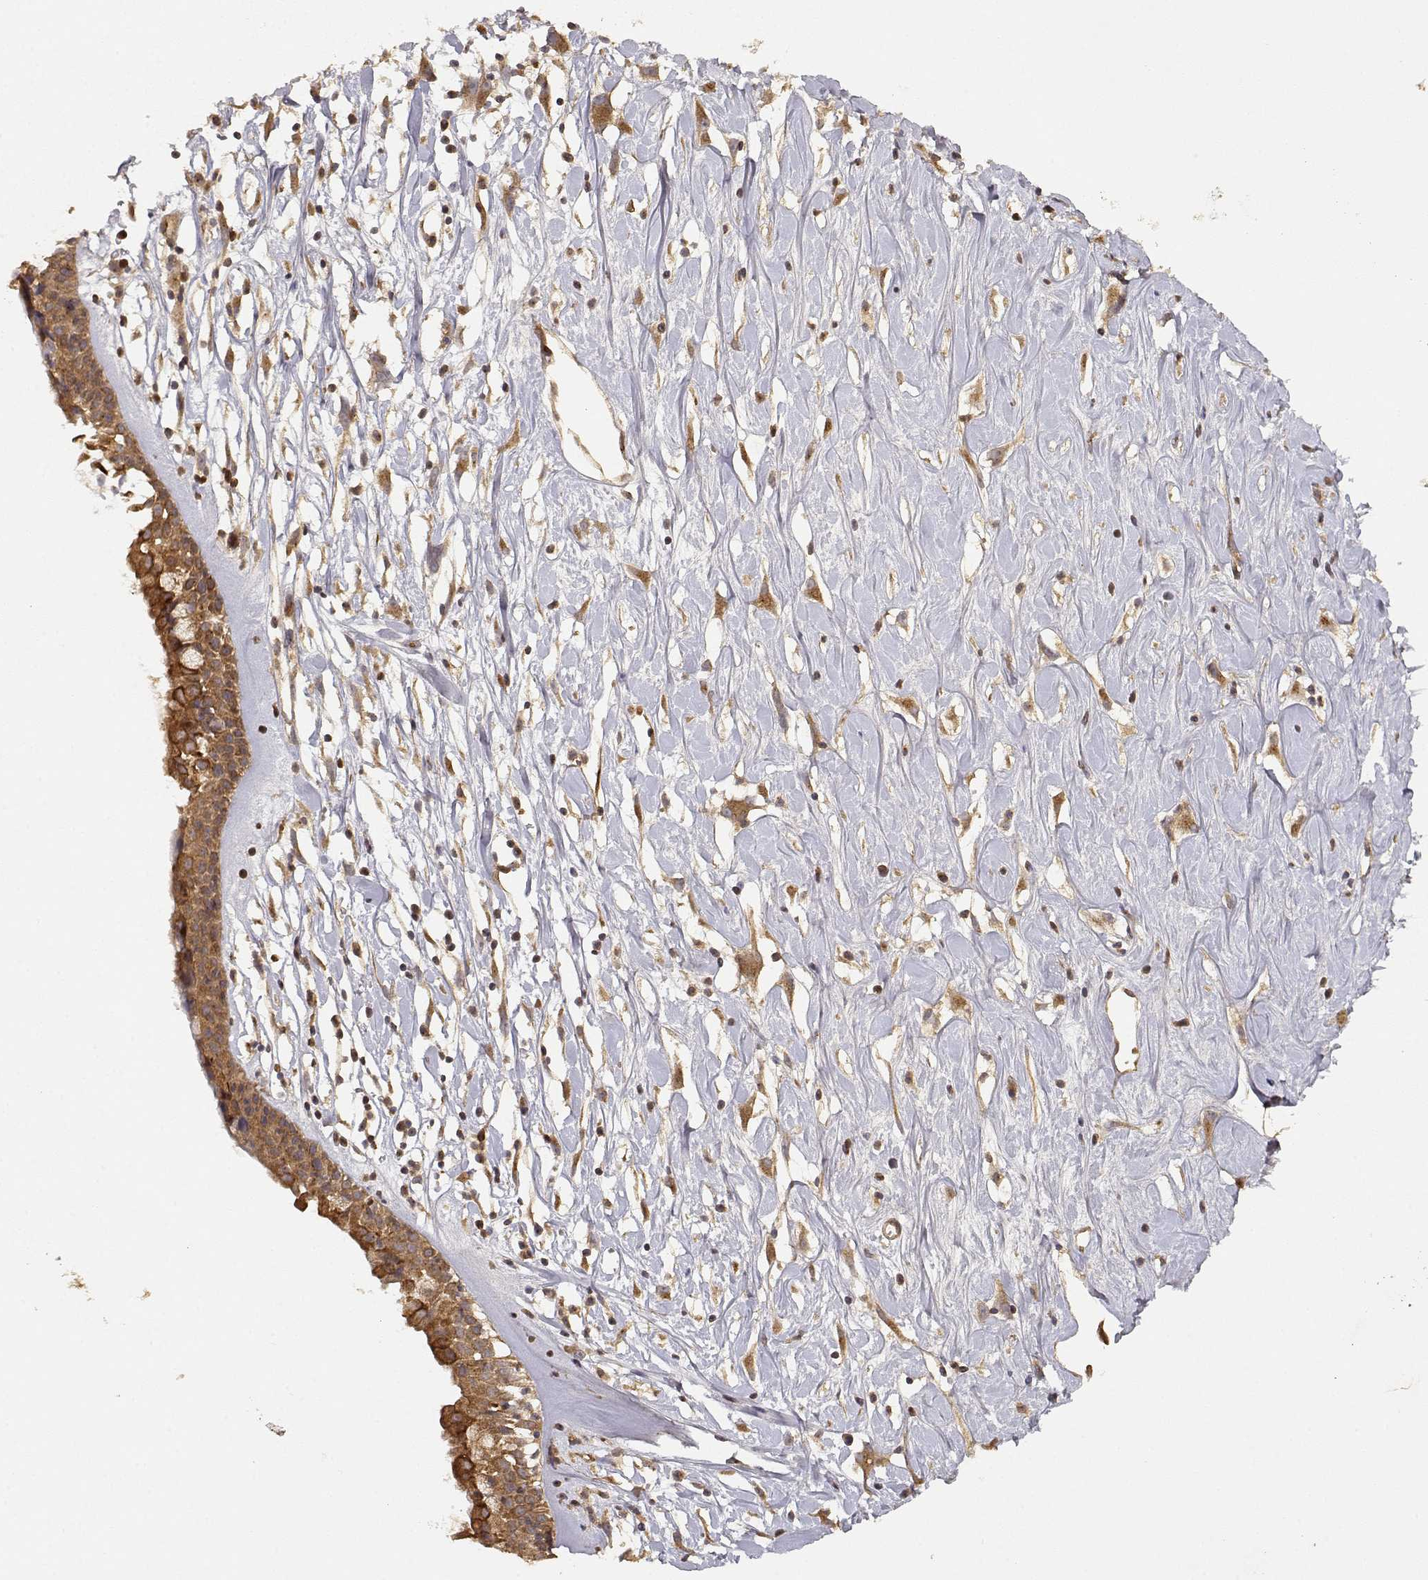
{"staining": {"intensity": "strong", "quantity": ">75%", "location": "cytoplasmic/membranous"}, "tissue": "nasopharynx", "cell_type": "Respiratory epithelial cells", "image_type": "normal", "snomed": [{"axis": "morphology", "description": "Normal tissue, NOS"}, {"axis": "topography", "description": "Nasopharynx"}], "caption": "An immunohistochemistry image of benign tissue is shown. Protein staining in brown highlights strong cytoplasmic/membranous positivity in nasopharynx within respiratory epithelial cells.", "gene": "CDK5RAP2", "patient": {"sex": "female", "age": 85}}